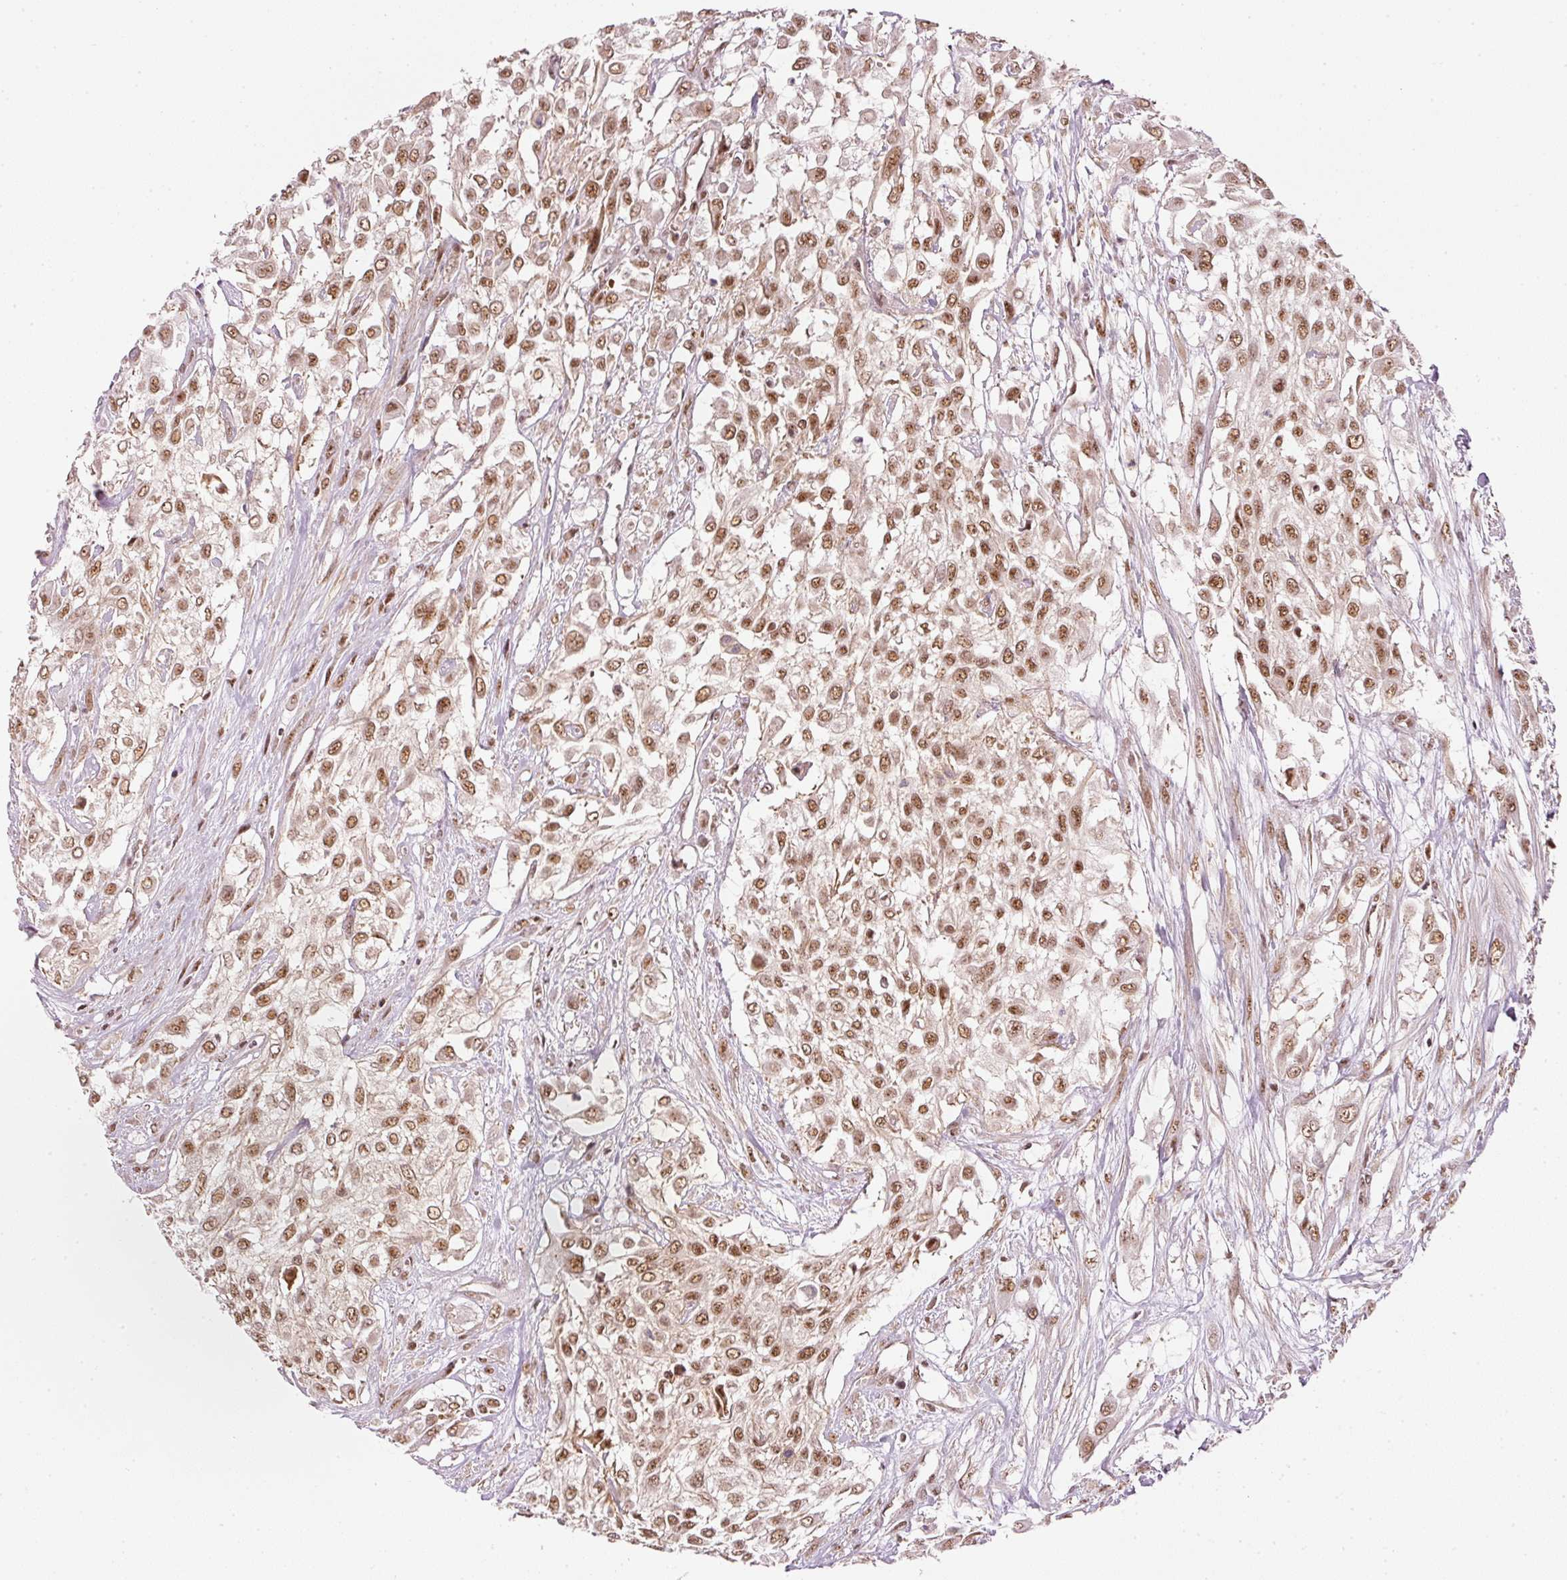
{"staining": {"intensity": "moderate", "quantity": ">75%", "location": "nuclear"}, "tissue": "urothelial cancer", "cell_type": "Tumor cells", "image_type": "cancer", "snomed": [{"axis": "morphology", "description": "Urothelial carcinoma, High grade"}, {"axis": "topography", "description": "Urinary bladder"}], "caption": "Tumor cells reveal medium levels of moderate nuclear expression in approximately >75% of cells in human urothelial carcinoma (high-grade).", "gene": "THOC6", "patient": {"sex": "male", "age": 57}}